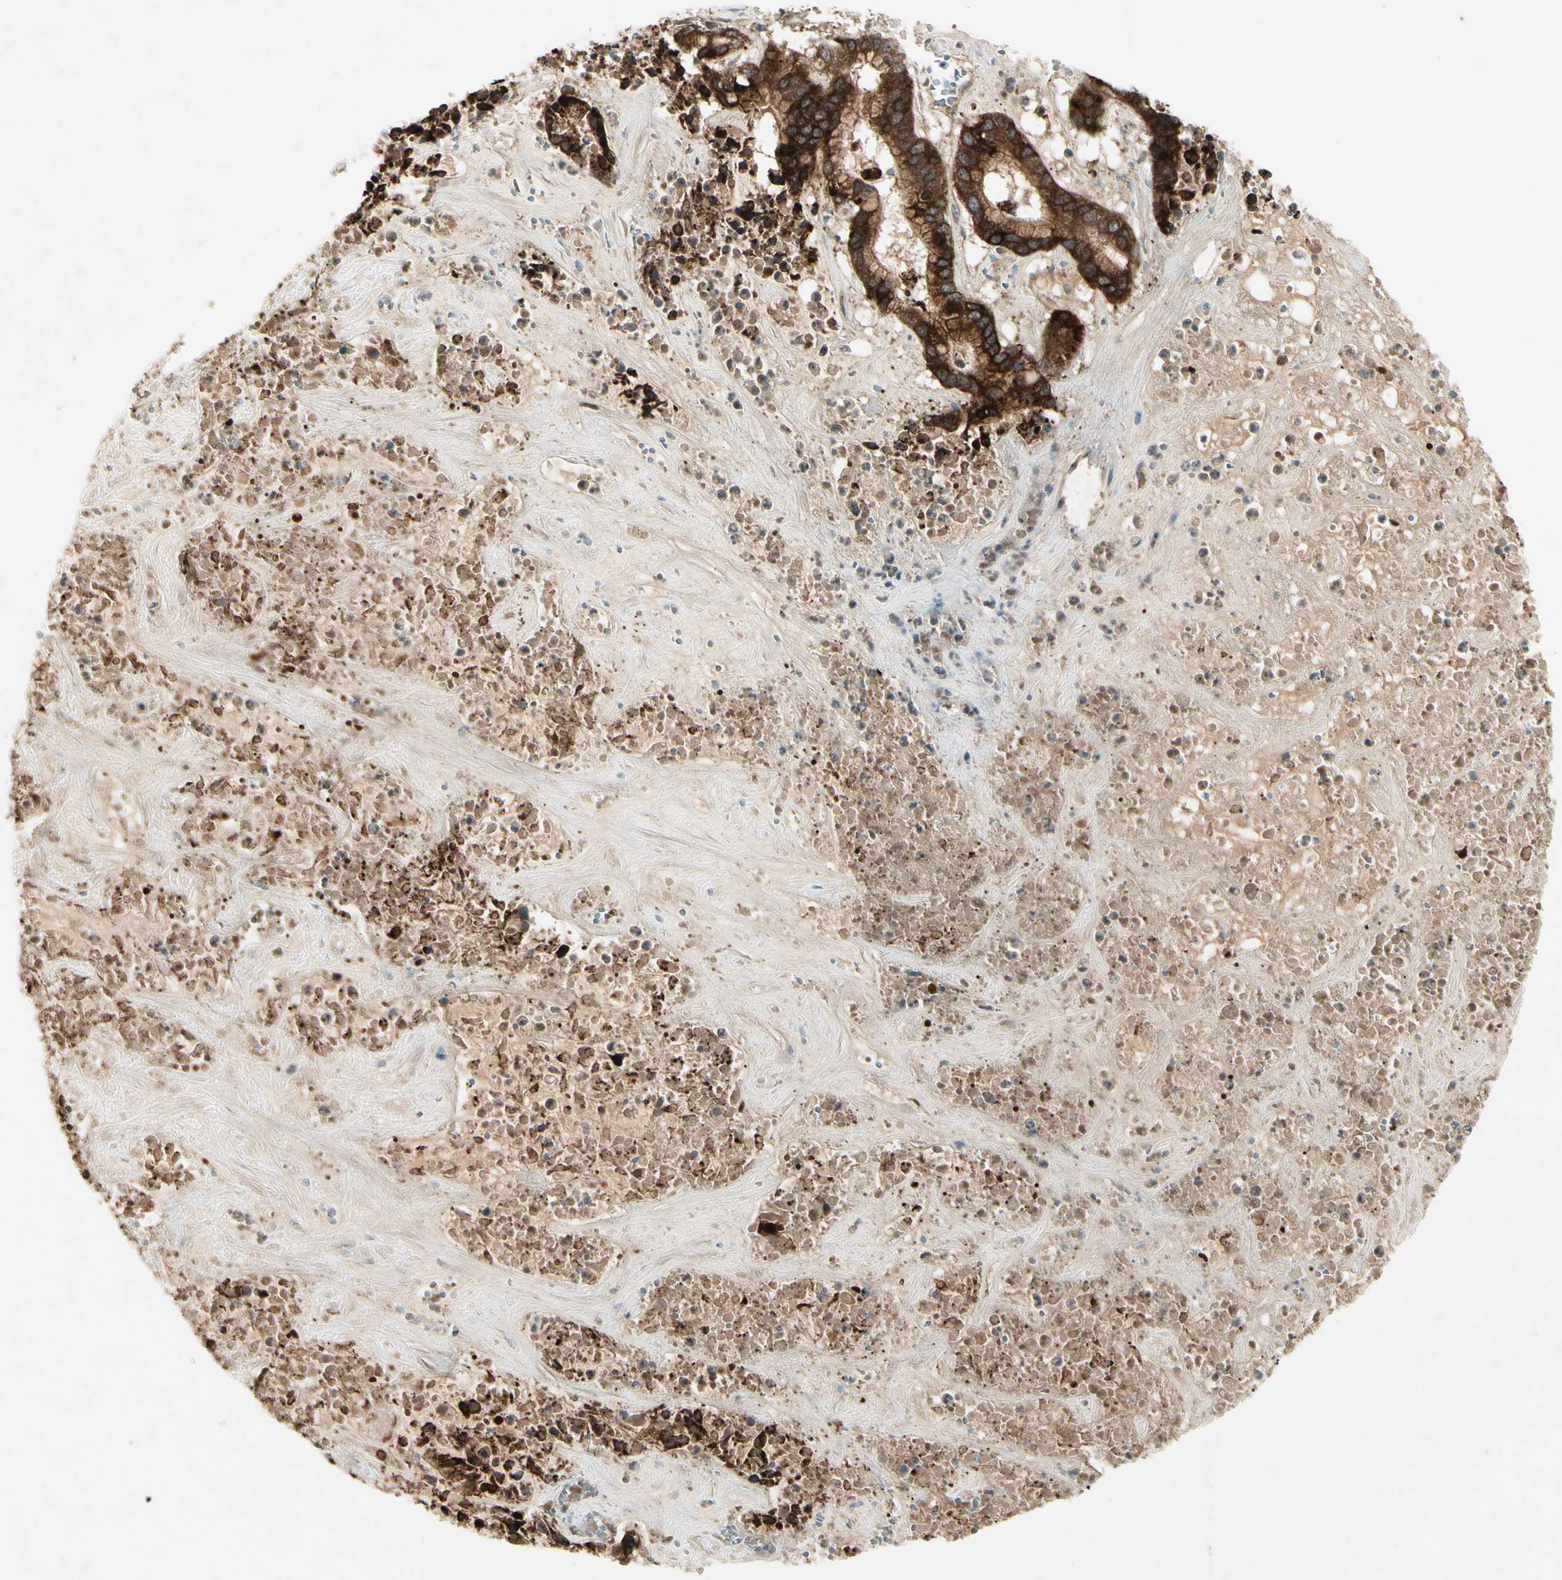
{"staining": {"intensity": "strong", "quantity": ">75%", "location": "cytoplasmic/membranous"}, "tissue": "liver cancer", "cell_type": "Tumor cells", "image_type": "cancer", "snomed": [{"axis": "morphology", "description": "Cholangiocarcinoma"}, {"axis": "topography", "description": "Liver"}], "caption": "Immunohistochemical staining of liver cancer reveals high levels of strong cytoplasmic/membranous protein expression in approximately >75% of tumor cells. (DAB = brown stain, brightfield microscopy at high magnification).", "gene": "FHDC1", "patient": {"sex": "female", "age": 65}}